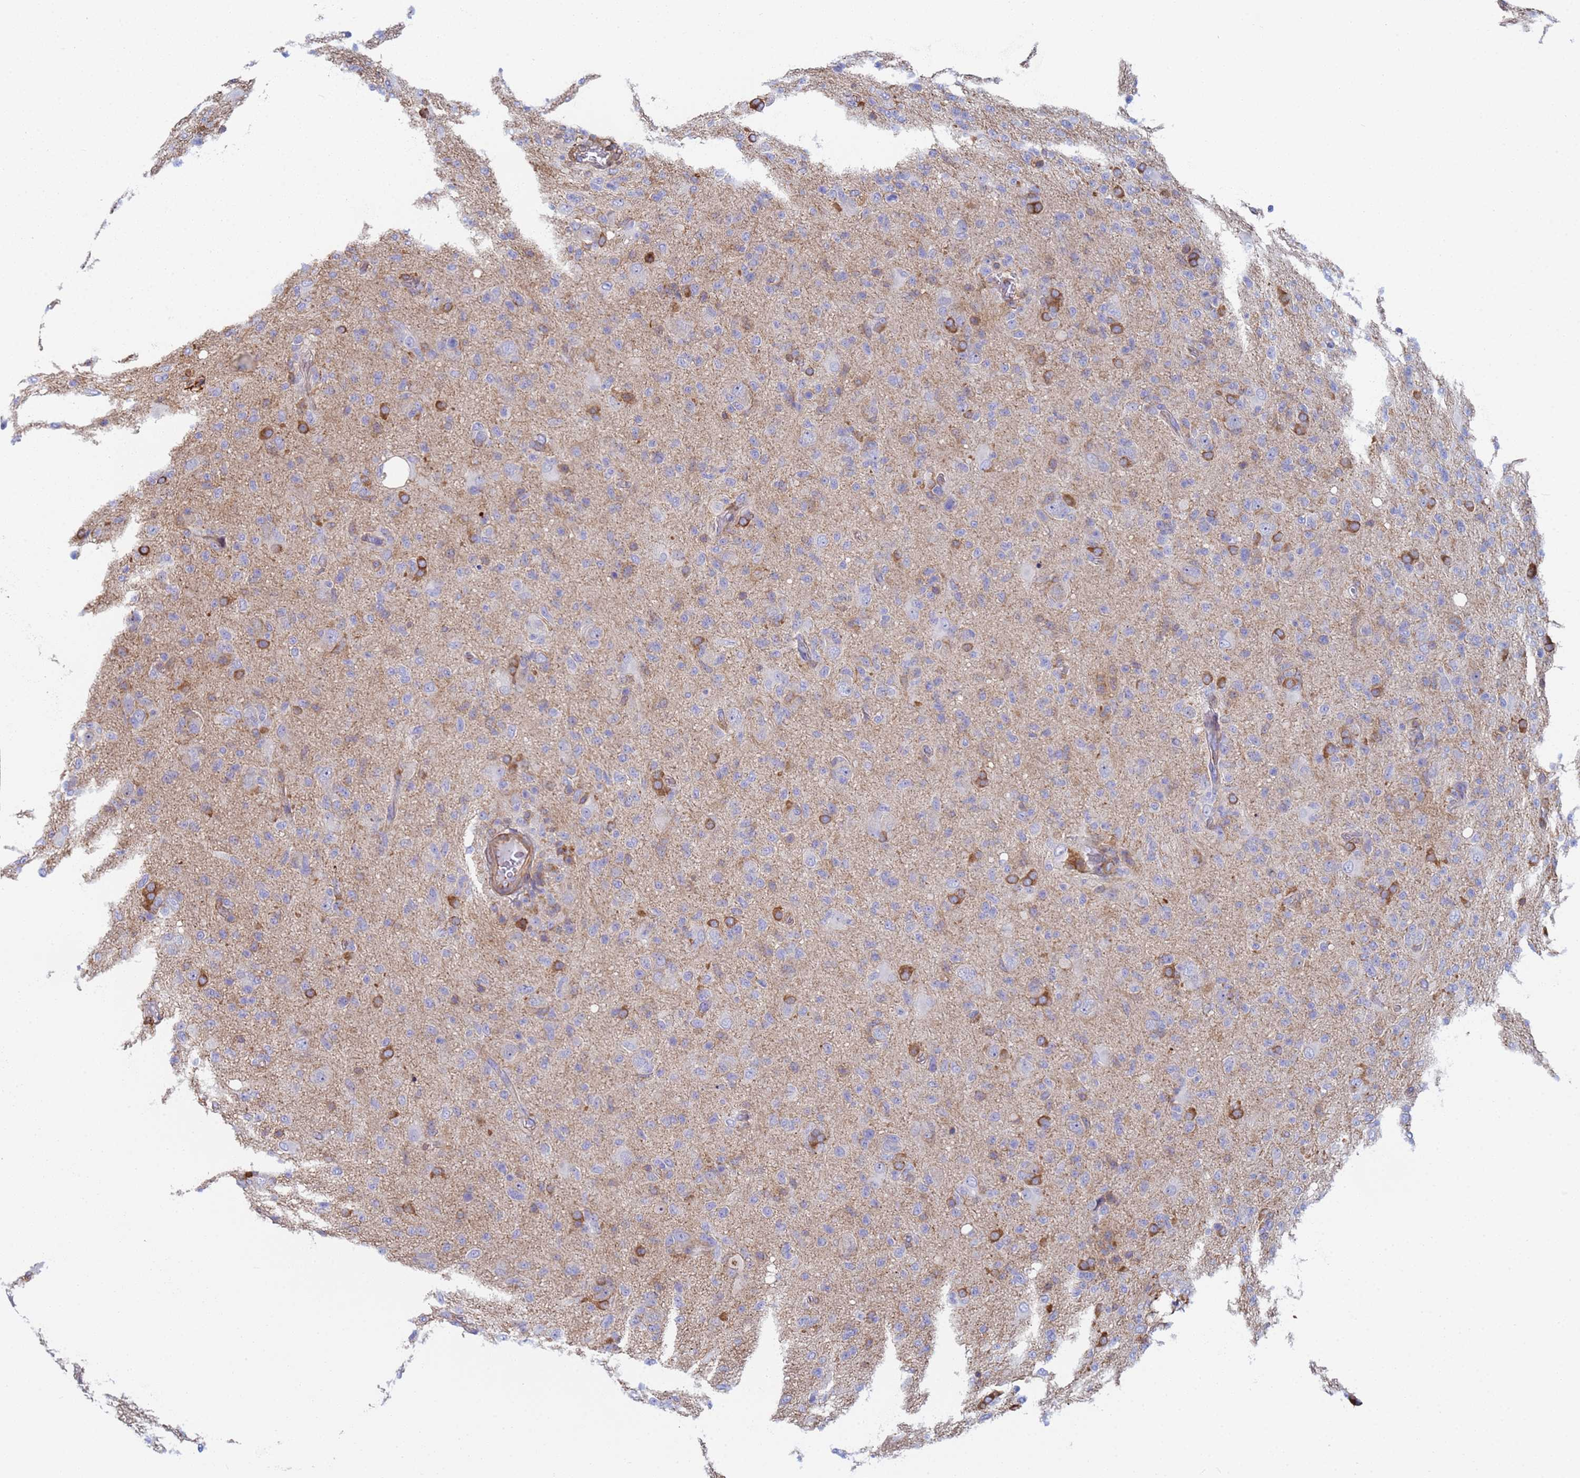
{"staining": {"intensity": "negative", "quantity": "none", "location": "none"}, "tissue": "glioma", "cell_type": "Tumor cells", "image_type": "cancer", "snomed": [{"axis": "morphology", "description": "Glioma, malignant, High grade"}, {"axis": "topography", "description": "Brain"}], "caption": "Immunohistochemical staining of human glioma demonstrates no significant staining in tumor cells. Nuclei are stained in blue.", "gene": "ZNG1B", "patient": {"sex": "female", "age": 57}}